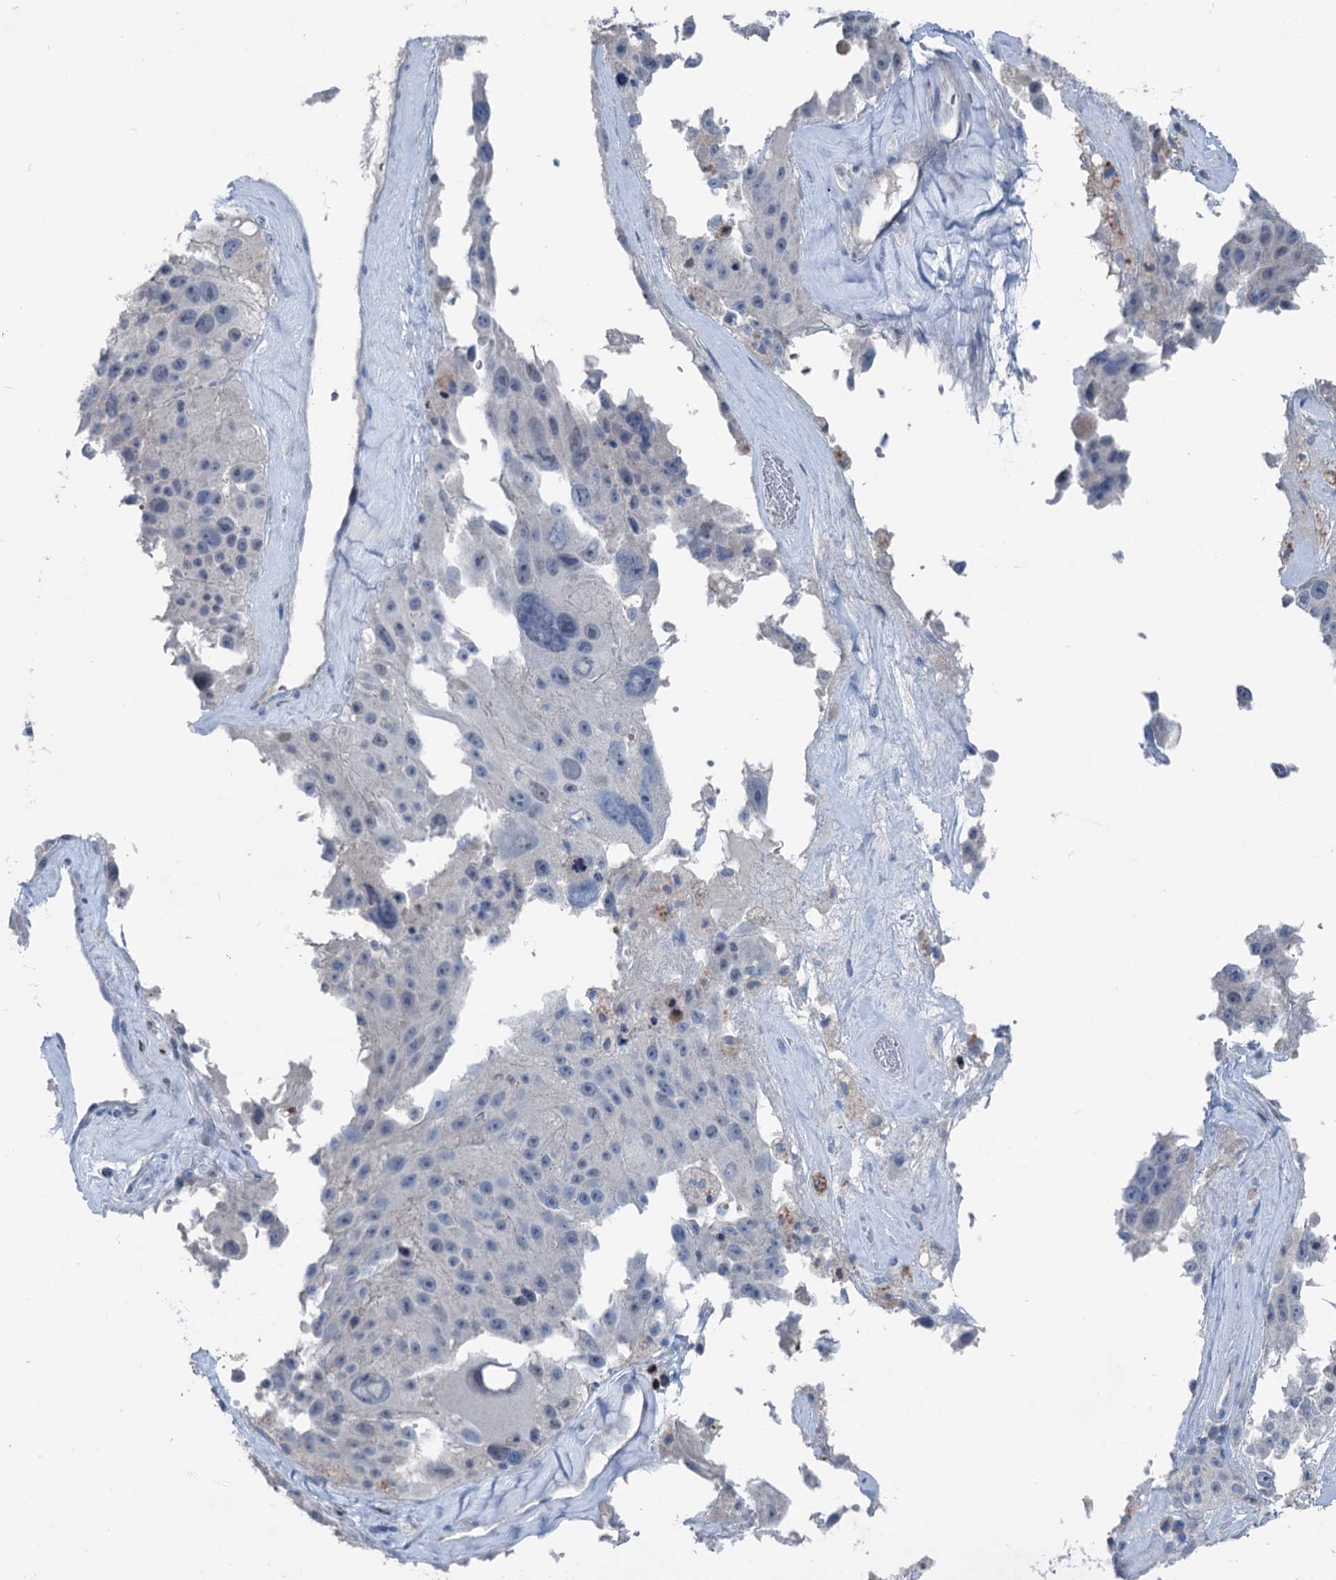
{"staining": {"intensity": "negative", "quantity": "none", "location": "none"}, "tissue": "melanoma", "cell_type": "Tumor cells", "image_type": "cancer", "snomed": [{"axis": "morphology", "description": "Malignant melanoma, Metastatic site"}, {"axis": "topography", "description": "Lymph node"}], "caption": "Tumor cells show no significant staining in melanoma.", "gene": "ELP4", "patient": {"sex": "male", "age": 62}}